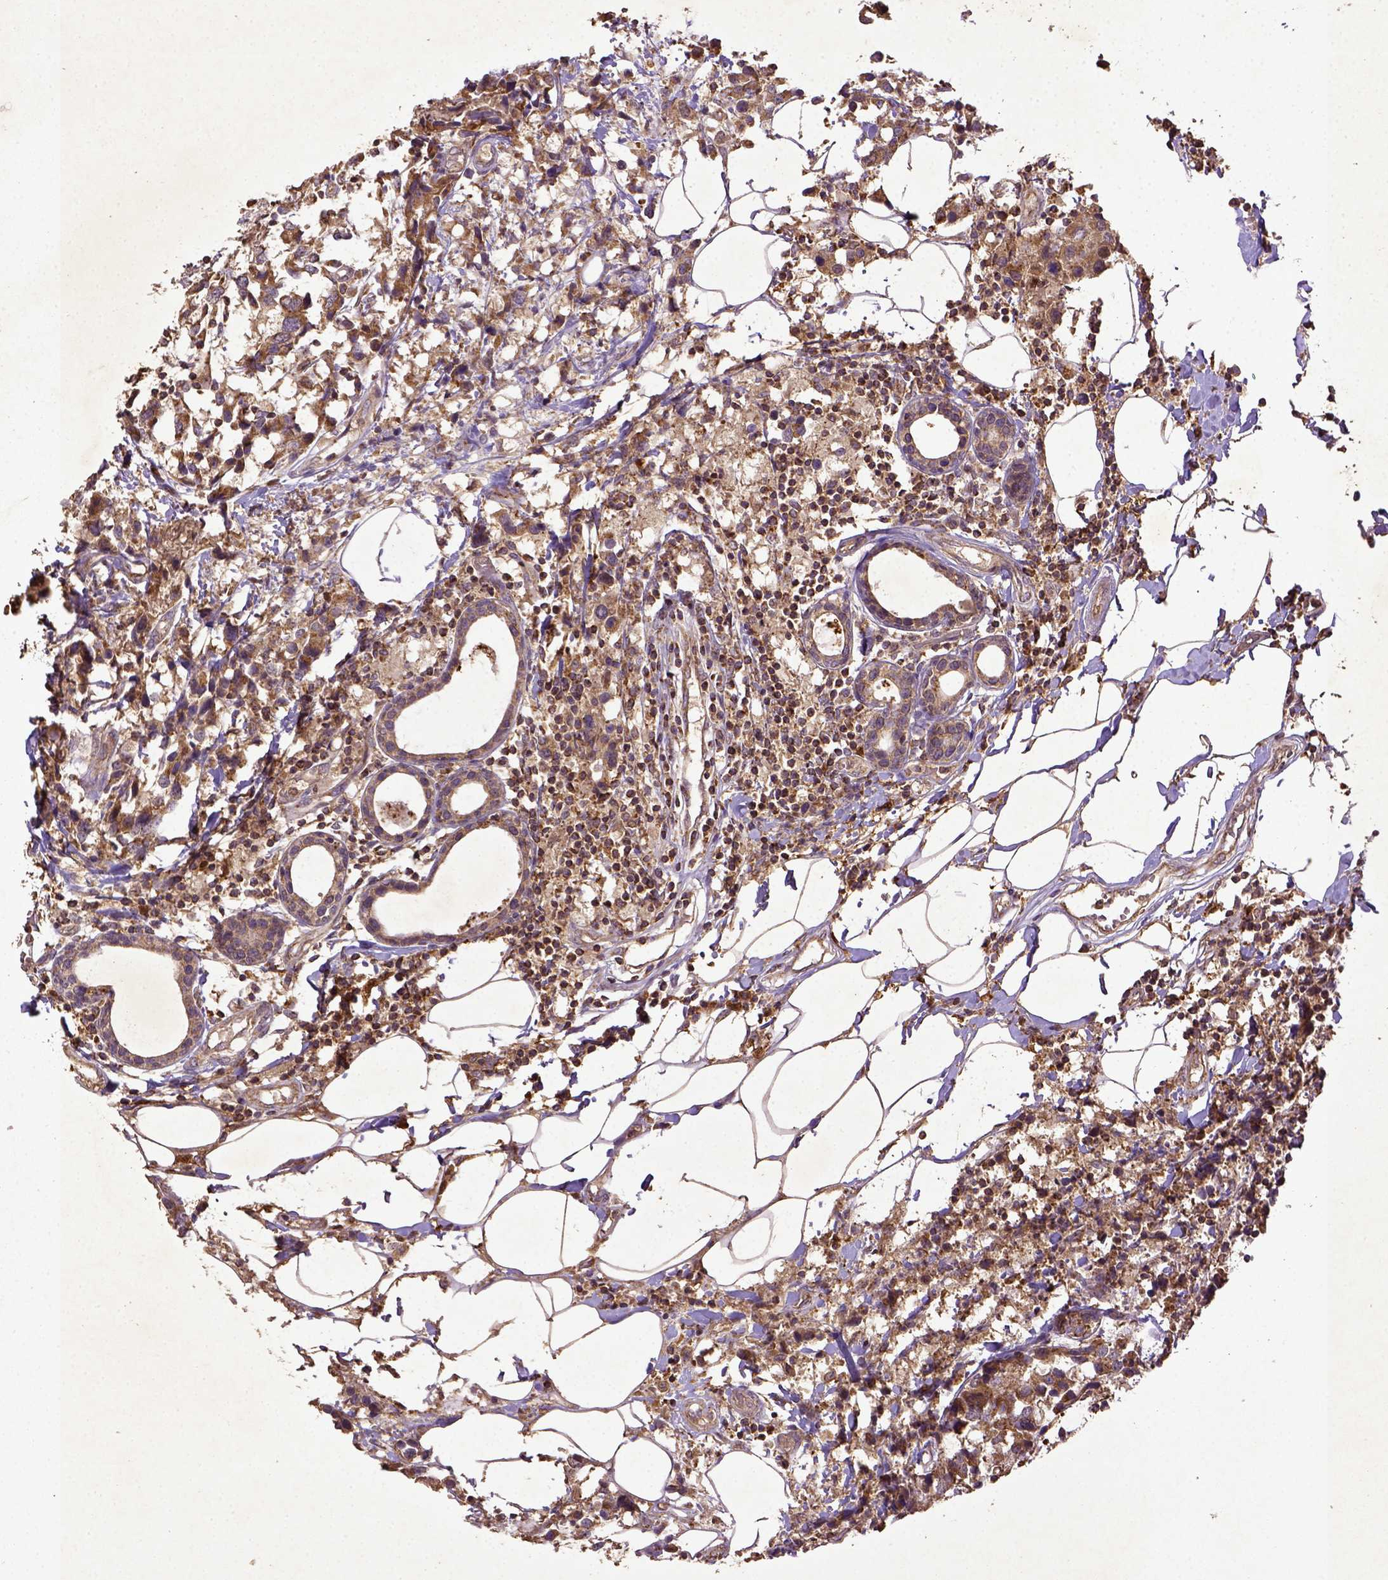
{"staining": {"intensity": "moderate", "quantity": ">75%", "location": "cytoplasmic/membranous"}, "tissue": "breast cancer", "cell_type": "Tumor cells", "image_type": "cancer", "snomed": [{"axis": "morphology", "description": "Lobular carcinoma"}, {"axis": "topography", "description": "Breast"}], "caption": "Immunohistochemistry (IHC) micrograph of breast lobular carcinoma stained for a protein (brown), which exhibits medium levels of moderate cytoplasmic/membranous staining in about >75% of tumor cells.", "gene": "MT-CO1", "patient": {"sex": "female", "age": 59}}